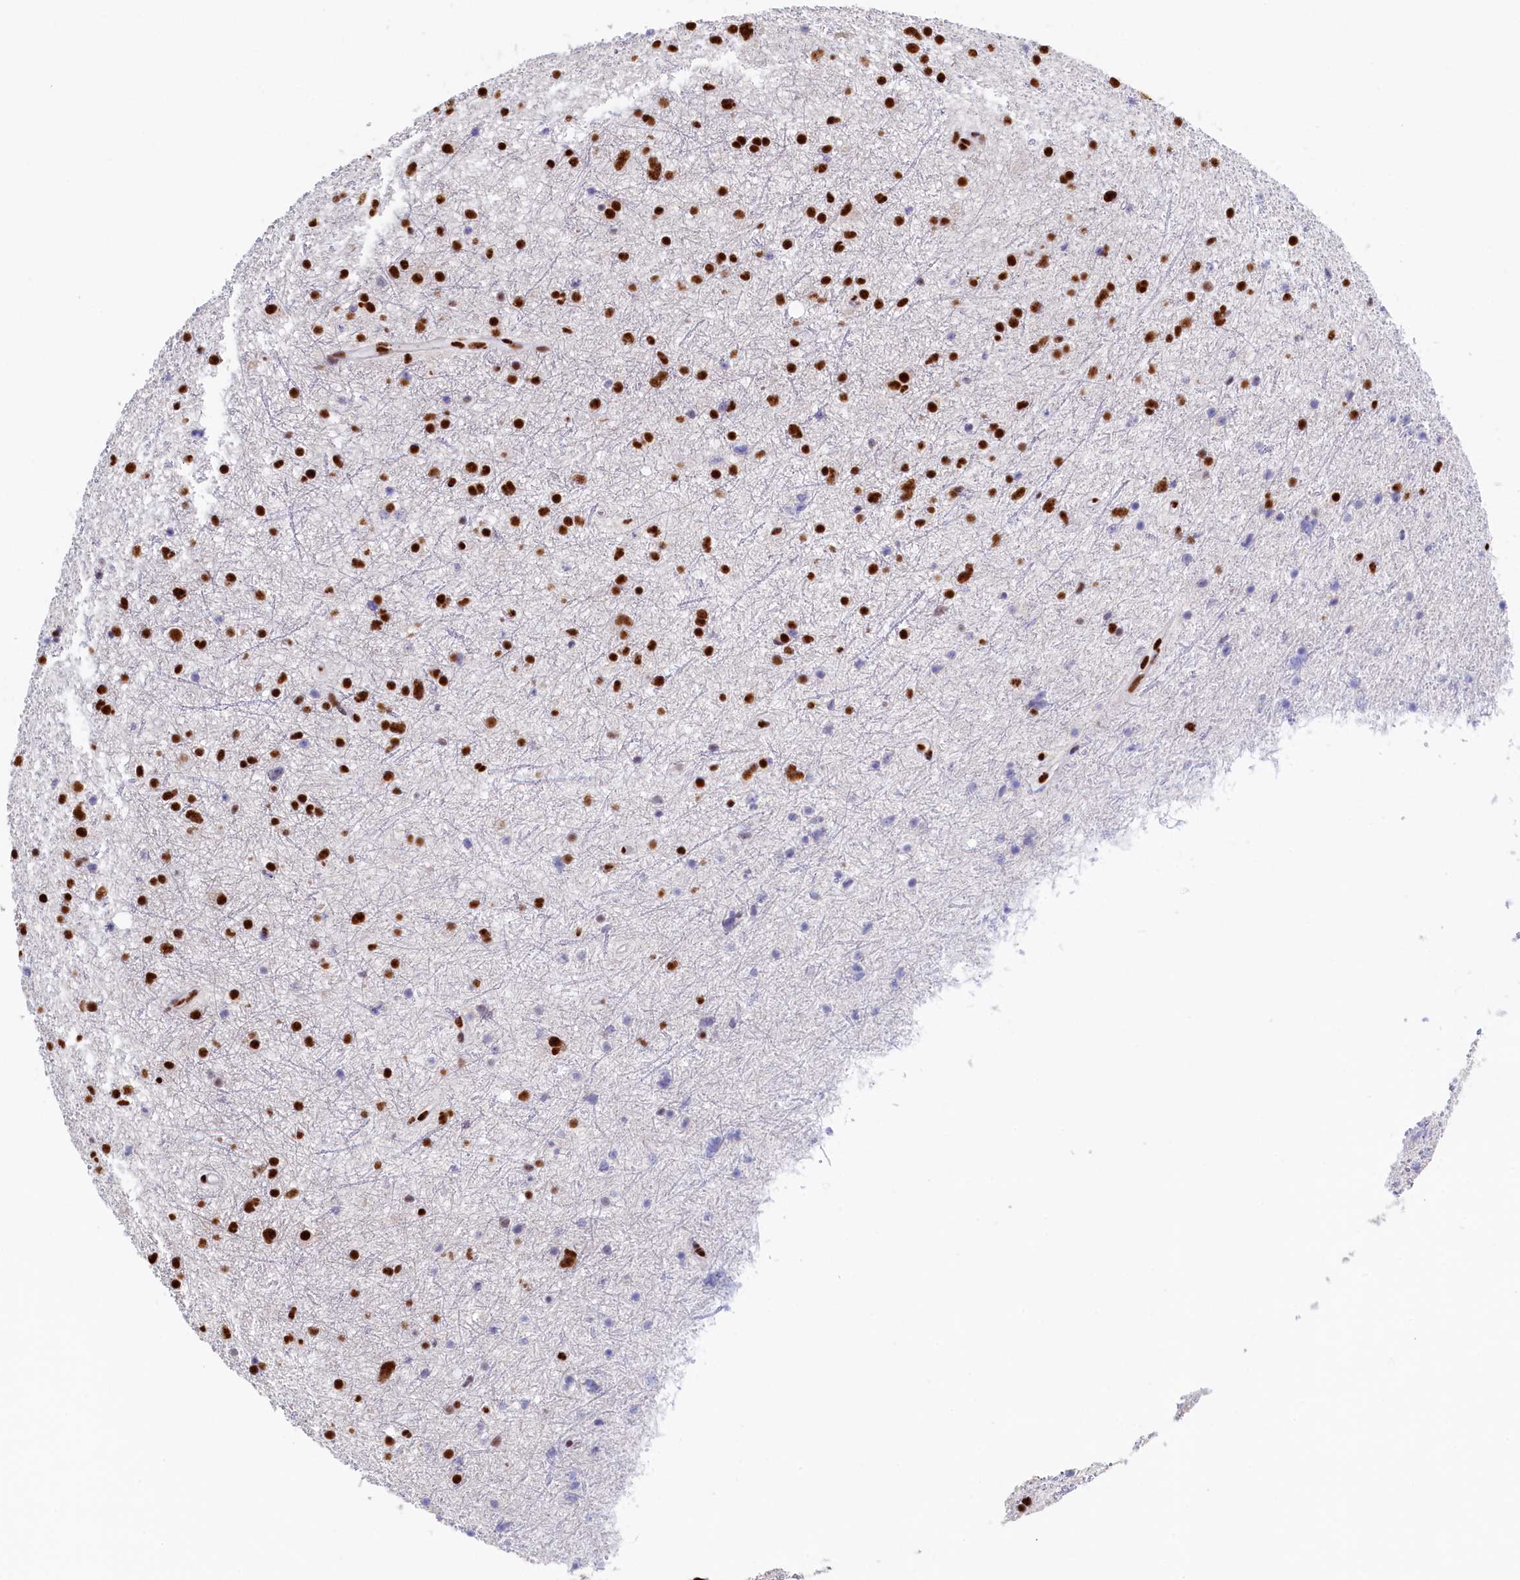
{"staining": {"intensity": "strong", "quantity": ">75%", "location": "nuclear"}, "tissue": "glioma", "cell_type": "Tumor cells", "image_type": "cancer", "snomed": [{"axis": "morphology", "description": "Glioma, malignant, Low grade"}, {"axis": "topography", "description": "Cerebral cortex"}], "caption": "Human glioma stained with a brown dye shows strong nuclear positive expression in about >75% of tumor cells.", "gene": "MOSPD3", "patient": {"sex": "female", "age": 39}}